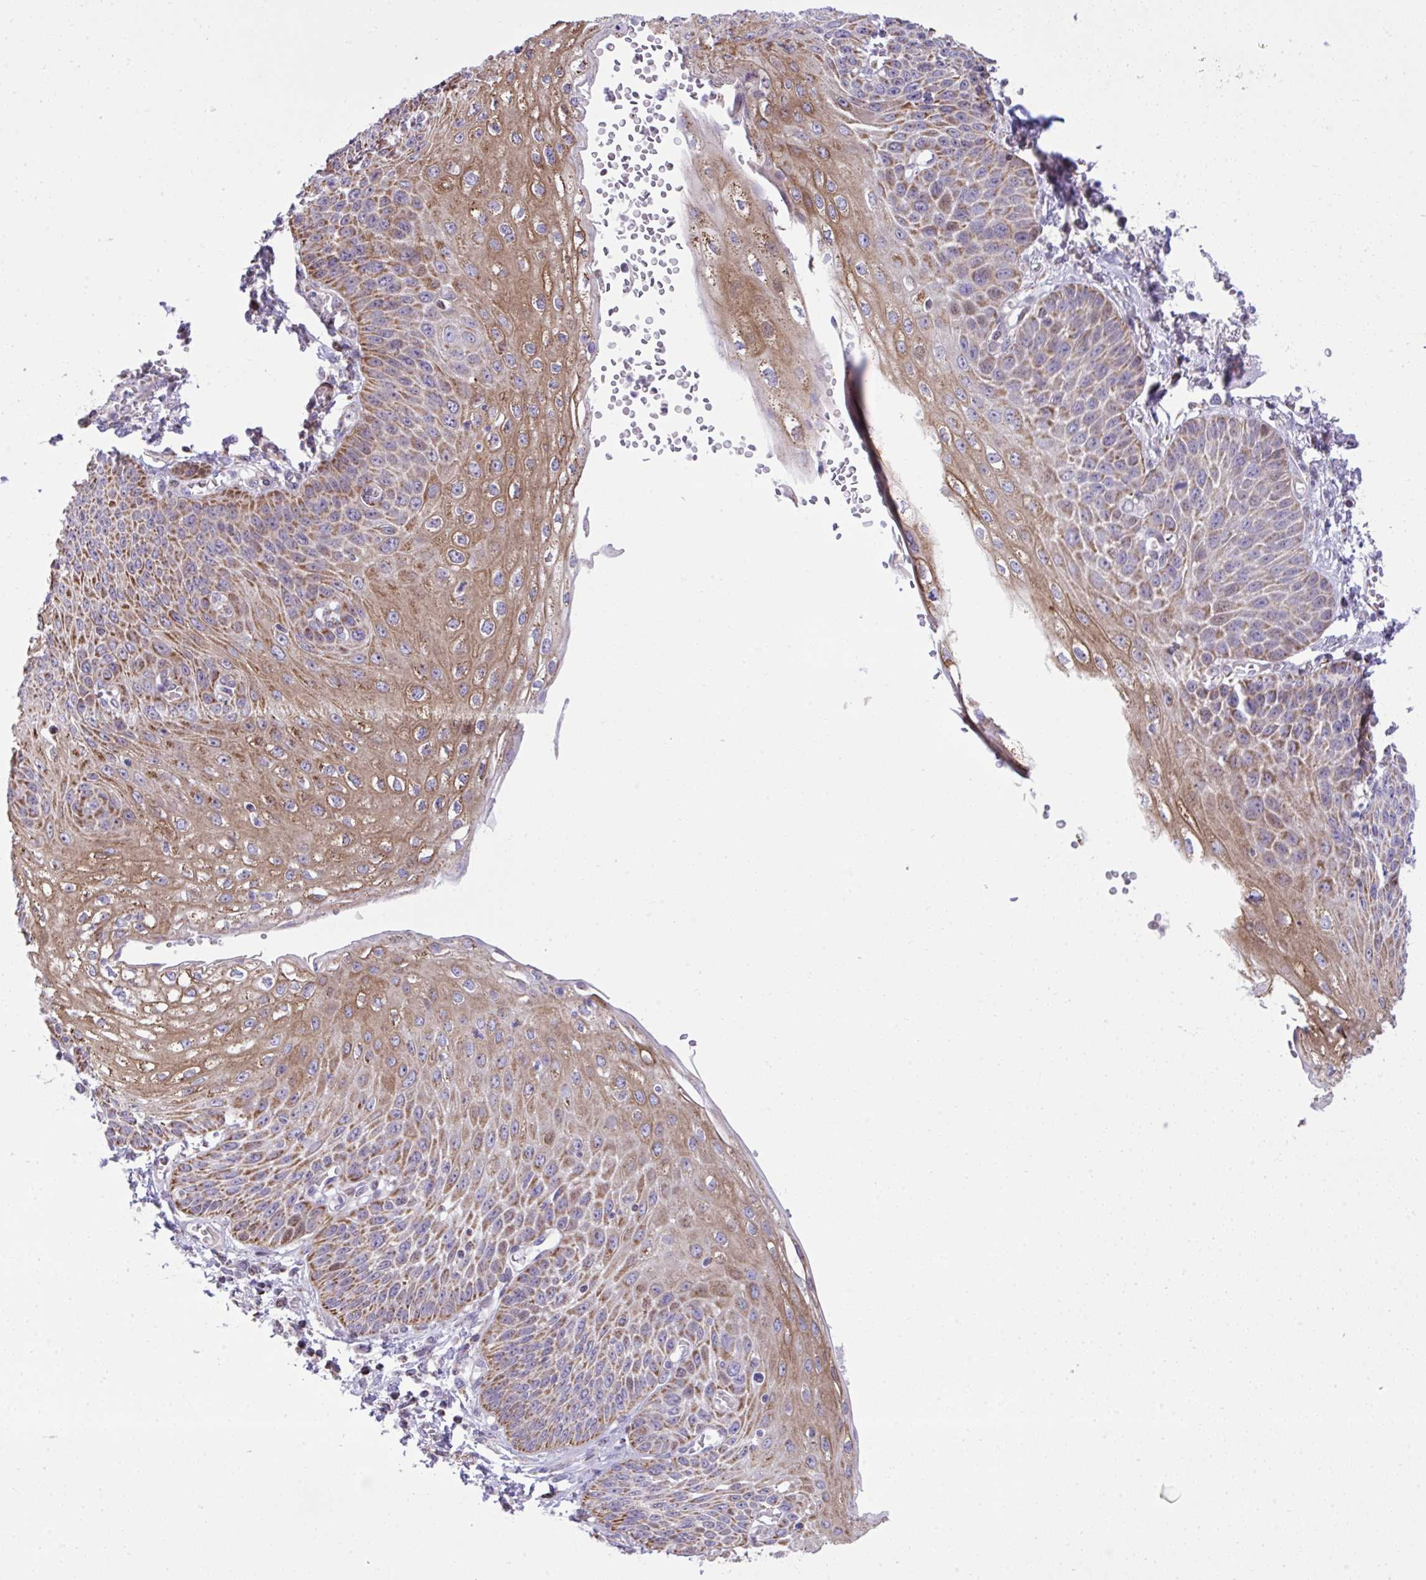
{"staining": {"intensity": "strong", "quantity": ">75%", "location": "cytoplasmic/membranous"}, "tissue": "esophagus", "cell_type": "Squamous epithelial cells", "image_type": "normal", "snomed": [{"axis": "morphology", "description": "Normal tissue, NOS"}, {"axis": "morphology", "description": "Adenocarcinoma, NOS"}, {"axis": "topography", "description": "Esophagus"}], "caption": "Immunohistochemical staining of normal esophagus shows strong cytoplasmic/membranous protein staining in about >75% of squamous epithelial cells. (Brightfield microscopy of DAB IHC at high magnification).", "gene": "ZNF362", "patient": {"sex": "male", "age": 81}}